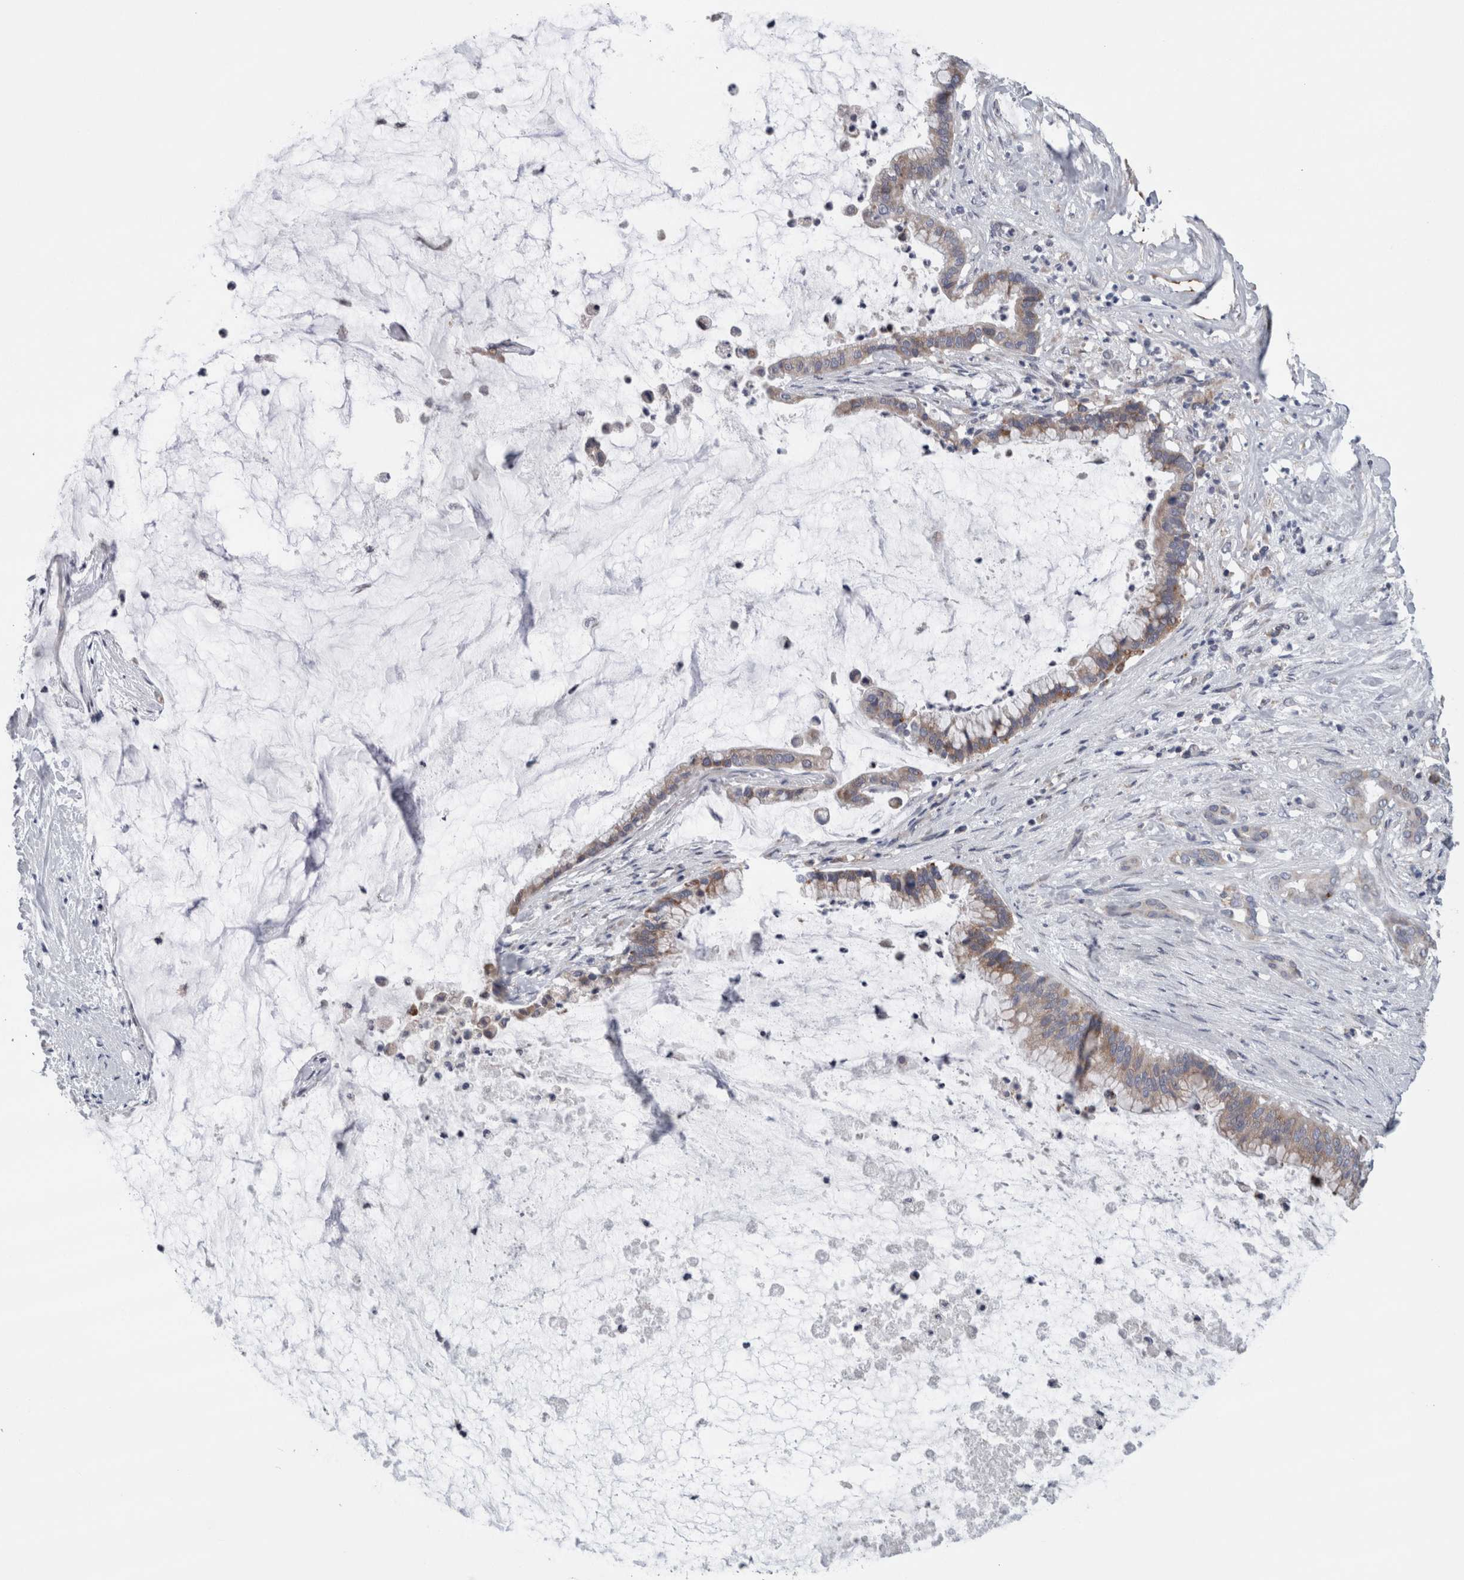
{"staining": {"intensity": "moderate", "quantity": "25%-75%", "location": "cytoplasmic/membranous"}, "tissue": "pancreatic cancer", "cell_type": "Tumor cells", "image_type": "cancer", "snomed": [{"axis": "morphology", "description": "Adenocarcinoma, NOS"}, {"axis": "topography", "description": "Pancreas"}], "caption": "Human adenocarcinoma (pancreatic) stained for a protein (brown) shows moderate cytoplasmic/membranous positive staining in approximately 25%-75% of tumor cells.", "gene": "GDAP1", "patient": {"sex": "male", "age": 41}}